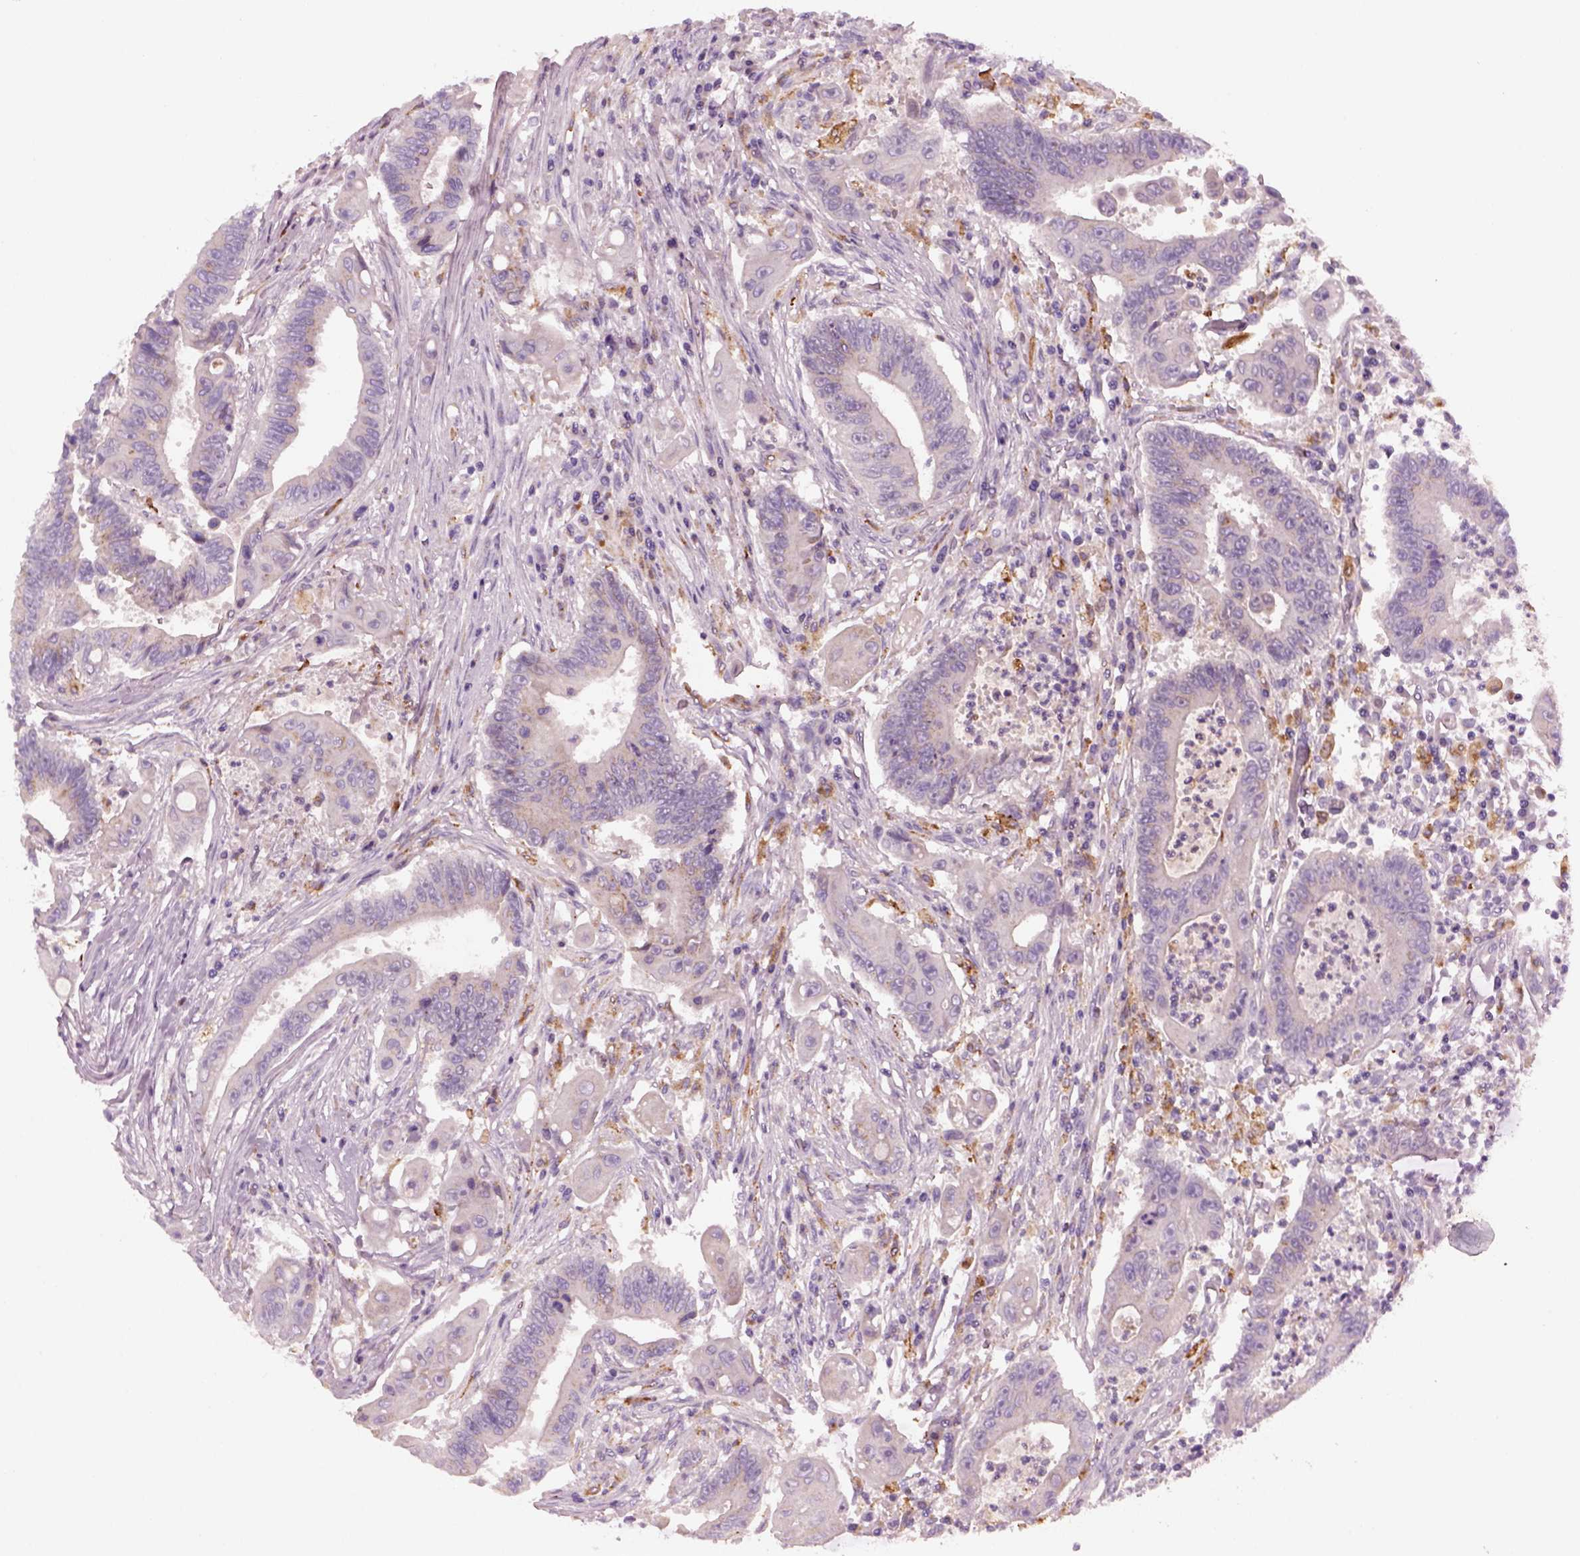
{"staining": {"intensity": "negative", "quantity": "none", "location": "none"}, "tissue": "colorectal cancer", "cell_type": "Tumor cells", "image_type": "cancer", "snomed": [{"axis": "morphology", "description": "Adenocarcinoma, NOS"}, {"axis": "topography", "description": "Rectum"}], "caption": "Protein analysis of adenocarcinoma (colorectal) shows no significant positivity in tumor cells.", "gene": "TMEM231", "patient": {"sex": "male", "age": 54}}